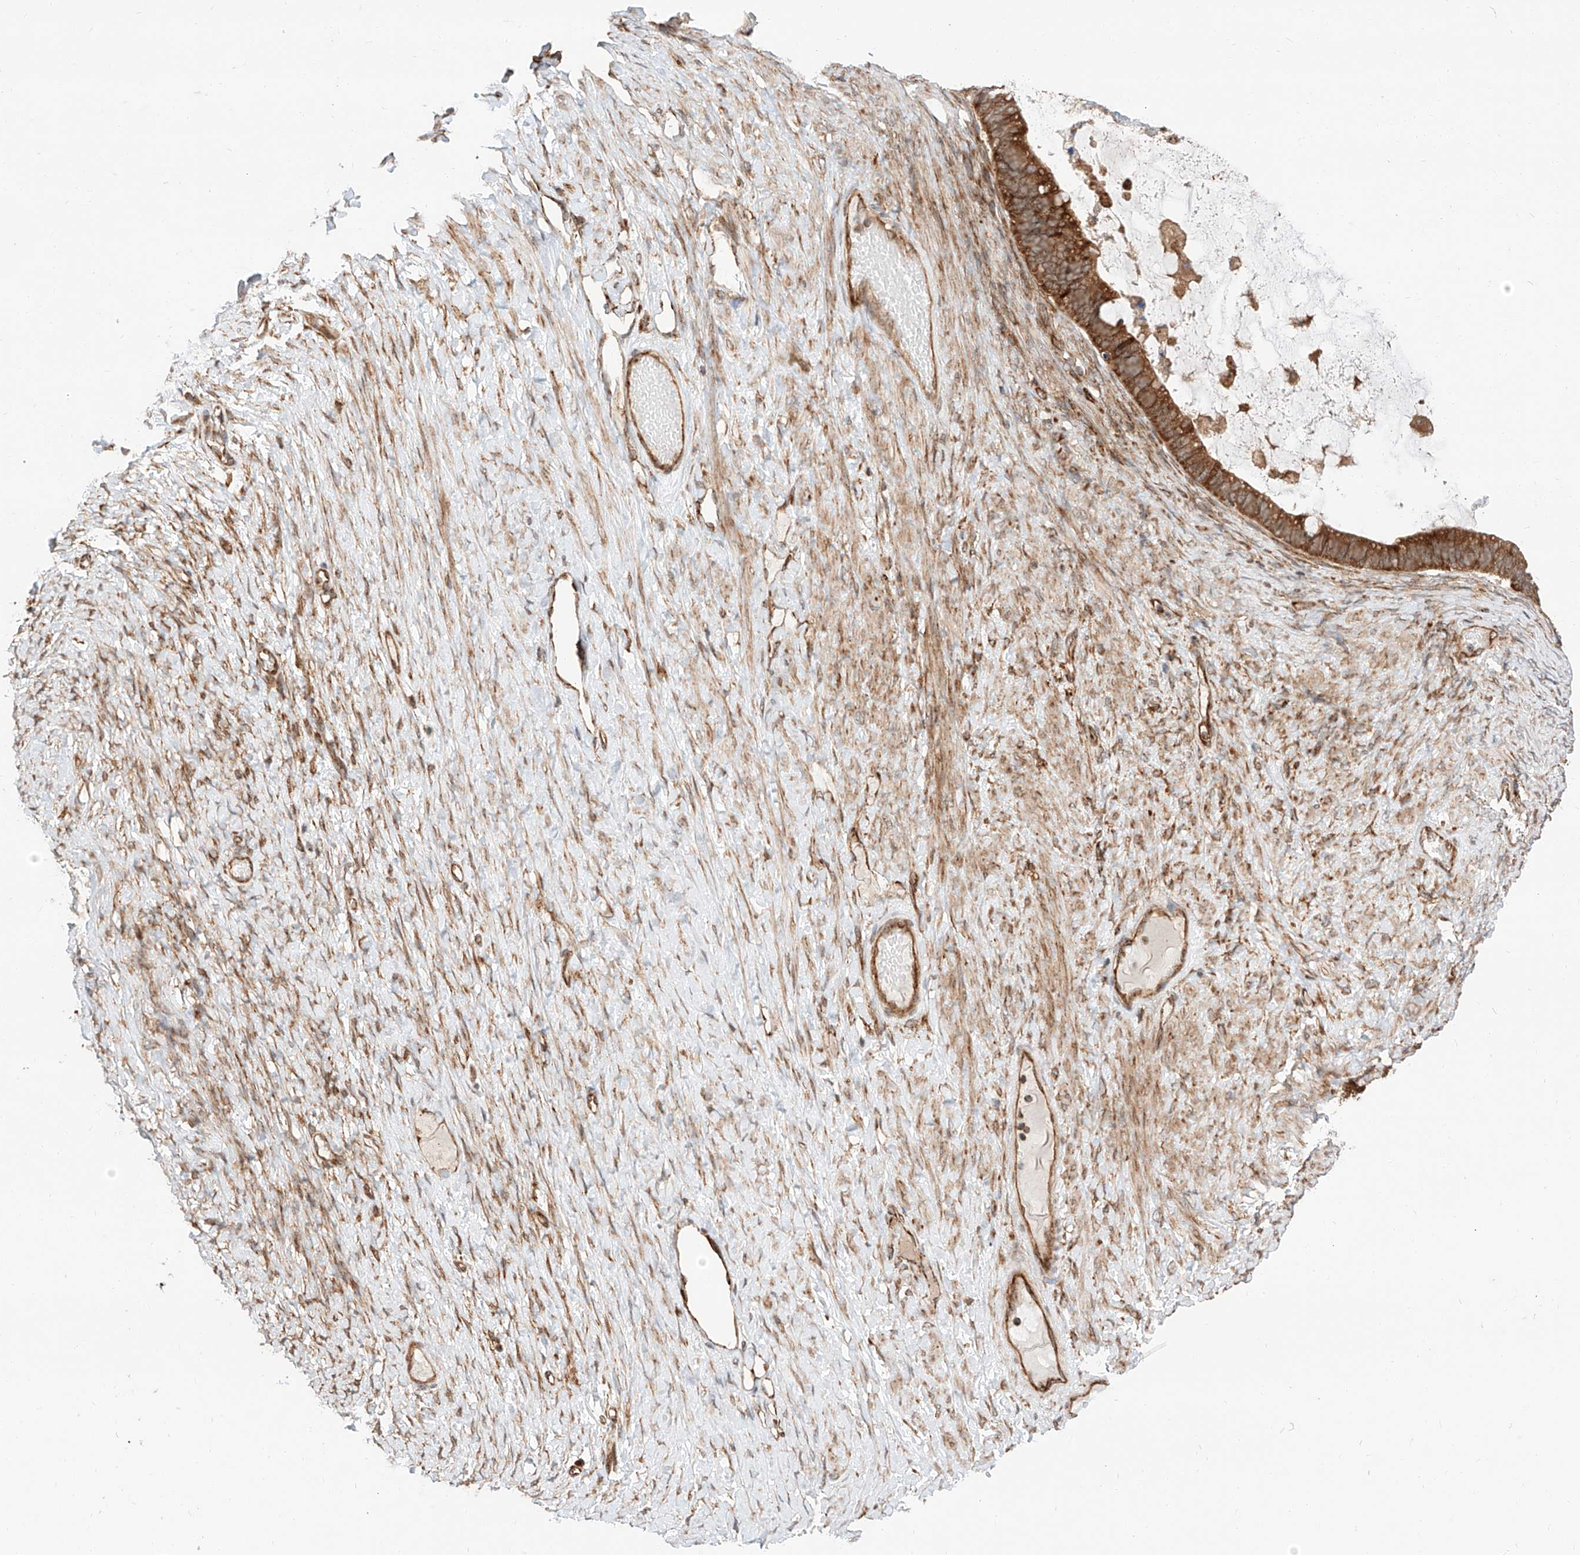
{"staining": {"intensity": "strong", "quantity": ">75%", "location": "cytoplasmic/membranous"}, "tissue": "ovarian cancer", "cell_type": "Tumor cells", "image_type": "cancer", "snomed": [{"axis": "morphology", "description": "Cystadenocarcinoma, mucinous, NOS"}, {"axis": "topography", "description": "Ovary"}], "caption": "Tumor cells show strong cytoplasmic/membranous expression in about >75% of cells in mucinous cystadenocarcinoma (ovarian). (IHC, brightfield microscopy, high magnification).", "gene": "ISCA2", "patient": {"sex": "female", "age": 61}}